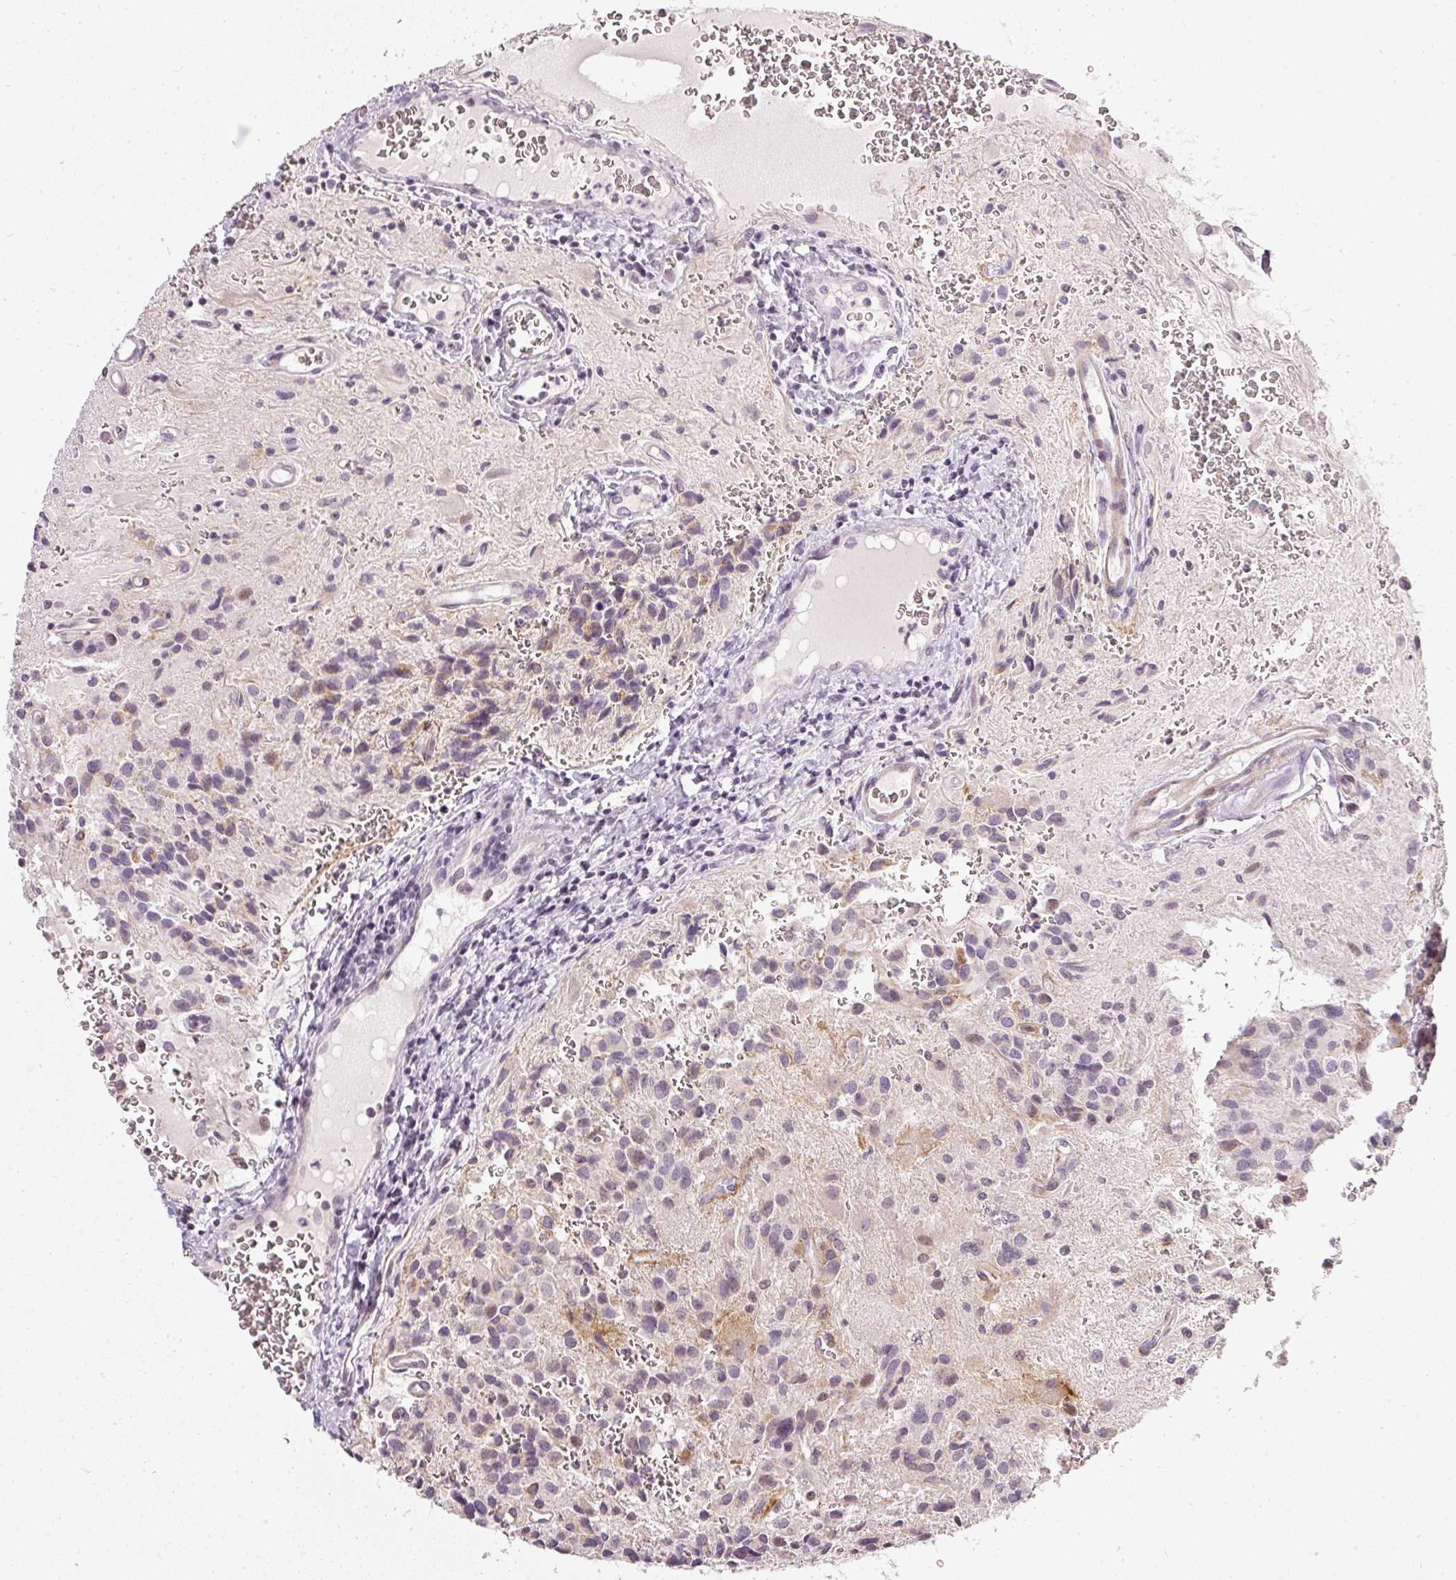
{"staining": {"intensity": "weak", "quantity": "<25%", "location": "cytoplasmic/membranous"}, "tissue": "glioma", "cell_type": "Tumor cells", "image_type": "cancer", "snomed": [{"axis": "morphology", "description": "Glioma, malignant, Low grade"}, {"axis": "topography", "description": "Brain"}], "caption": "High power microscopy image of an immunohistochemistry (IHC) image of malignant glioma (low-grade), revealing no significant expression in tumor cells. Brightfield microscopy of immunohistochemistry stained with DAB (brown) and hematoxylin (blue), captured at high magnification.", "gene": "NRDE2", "patient": {"sex": "male", "age": 56}}